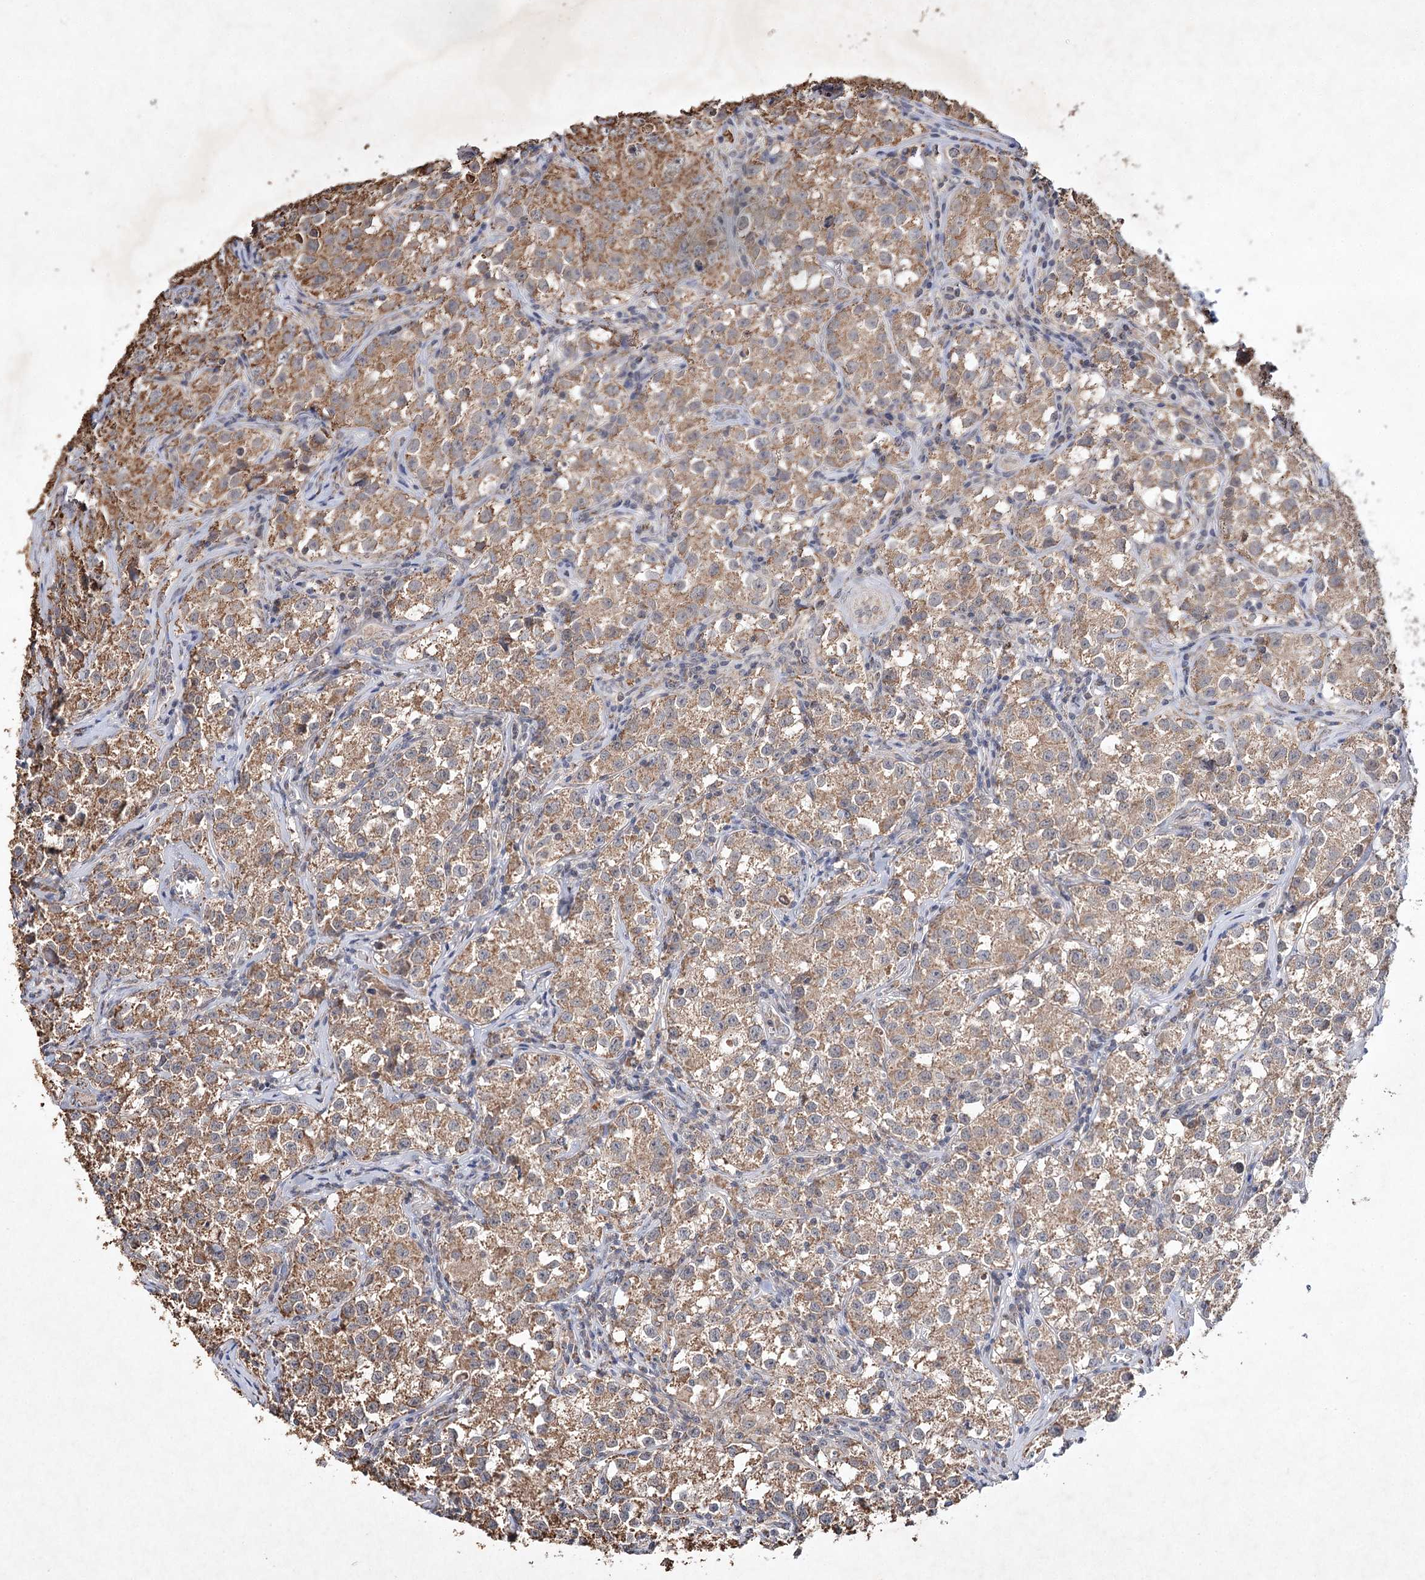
{"staining": {"intensity": "moderate", "quantity": ">75%", "location": "cytoplasmic/membranous"}, "tissue": "testis cancer", "cell_type": "Tumor cells", "image_type": "cancer", "snomed": [{"axis": "morphology", "description": "Seminoma, NOS"}, {"axis": "morphology", "description": "Carcinoma, Embryonal, NOS"}, {"axis": "topography", "description": "Testis"}], "caption": "Testis embryonal carcinoma stained for a protein (brown) displays moderate cytoplasmic/membranous positive expression in about >75% of tumor cells.", "gene": "PIK3CB", "patient": {"sex": "male", "age": 43}}